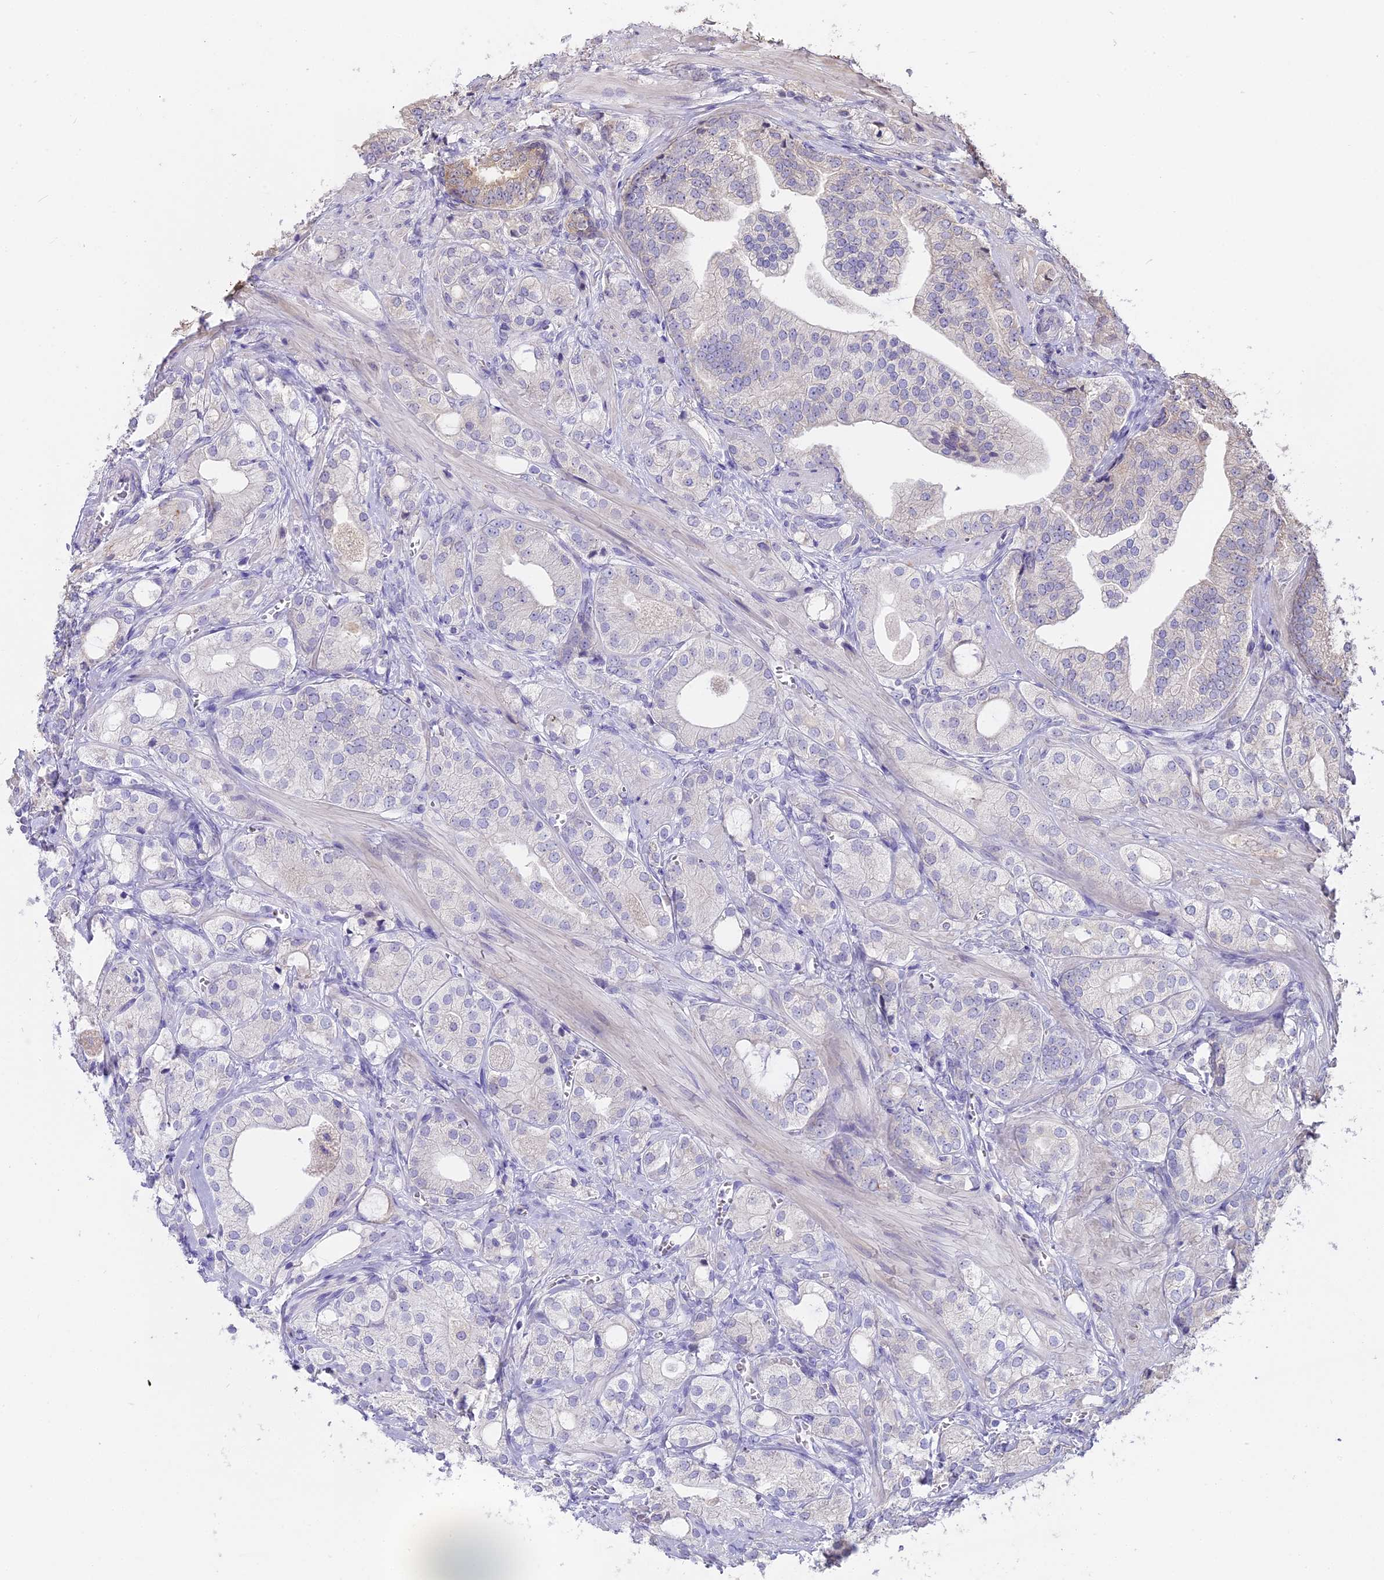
{"staining": {"intensity": "negative", "quantity": "none", "location": "none"}, "tissue": "prostate cancer", "cell_type": "Tumor cells", "image_type": "cancer", "snomed": [{"axis": "morphology", "description": "Adenocarcinoma, High grade"}, {"axis": "topography", "description": "Prostate"}], "caption": "DAB (3,3'-diaminobenzidine) immunohistochemical staining of human prostate adenocarcinoma (high-grade) demonstrates no significant staining in tumor cells.", "gene": "WFDC2", "patient": {"sex": "male", "age": 50}}